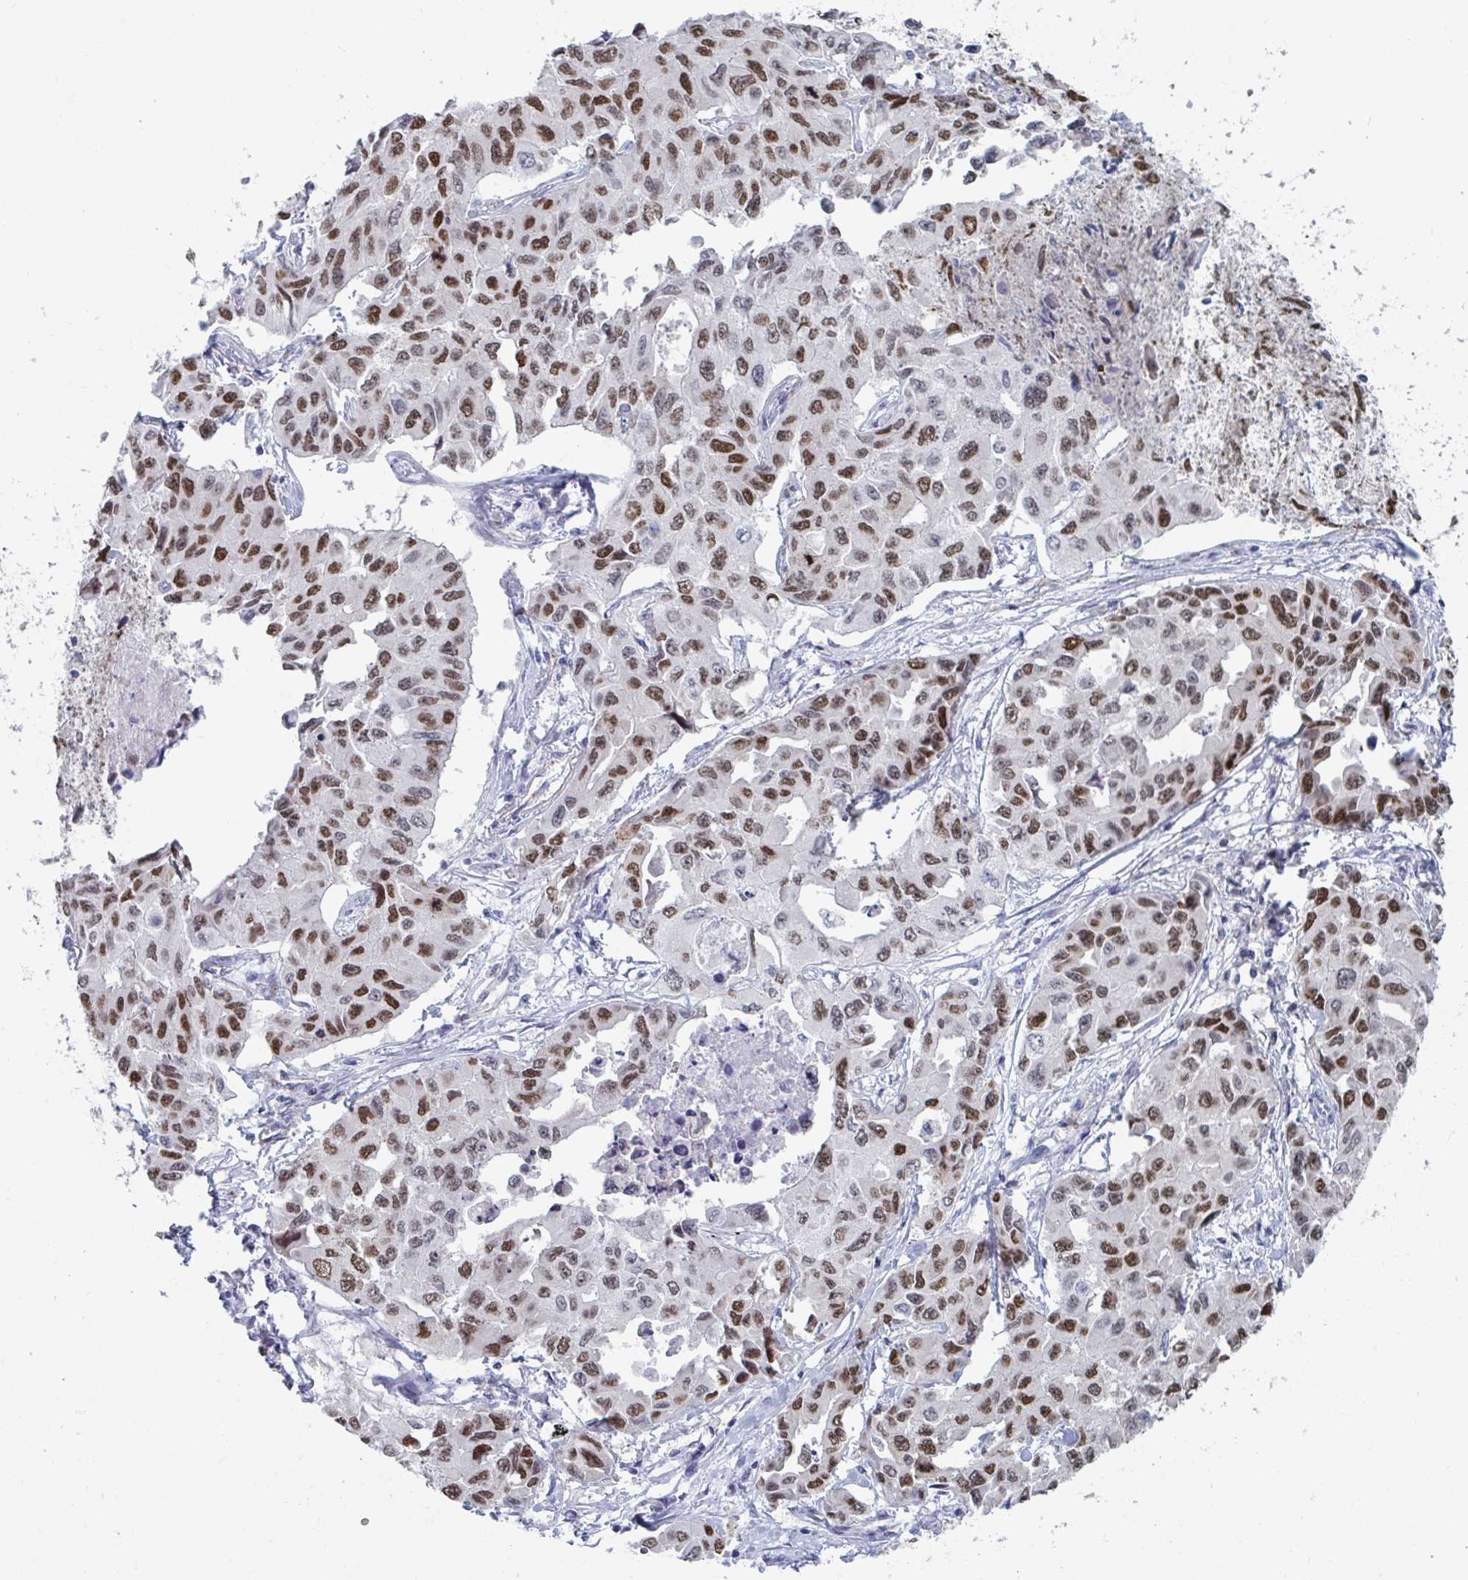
{"staining": {"intensity": "strong", "quantity": ">75%", "location": "nuclear"}, "tissue": "lung cancer", "cell_type": "Tumor cells", "image_type": "cancer", "snomed": [{"axis": "morphology", "description": "Adenocarcinoma, NOS"}, {"axis": "topography", "description": "Lung"}], "caption": "High-magnification brightfield microscopy of lung adenocarcinoma stained with DAB (brown) and counterstained with hematoxylin (blue). tumor cells exhibit strong nuclear positivity is appreciated in approximately>75% of cells.", "gene": "FOXA1", "patient": {"sex": "male", "age": 64}}